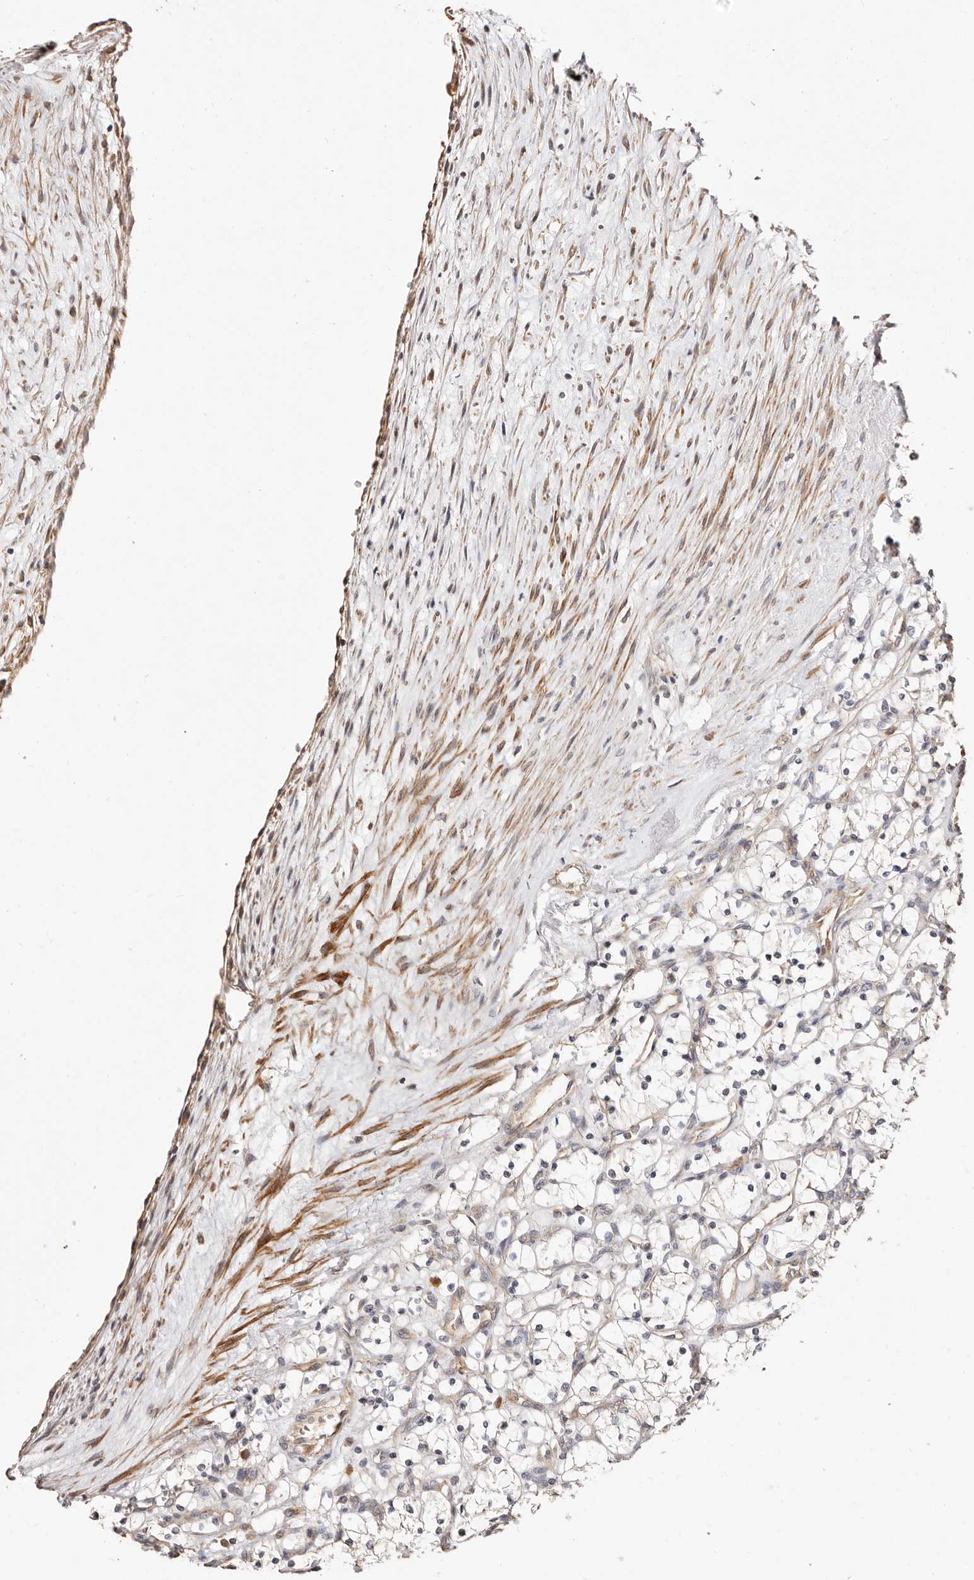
{"staining": {"intensity": "negative", "quantity": "none", "location": "none"}, "tissue": "renal cancer", "cell_type": "Tumor cells", "image_type": "cancer", "snomed": [{"axis": "morphology", "description": "Adenocarcinoma, NOS"}, {"axis": "topography", "description": "Kidney"}], "caption": "Micrograph shows no protein positivity in tumor cells of renal adenocarcinoma tissue.", "gene": "MAPK1", "patient": {"sex": "female", "age": 69}}